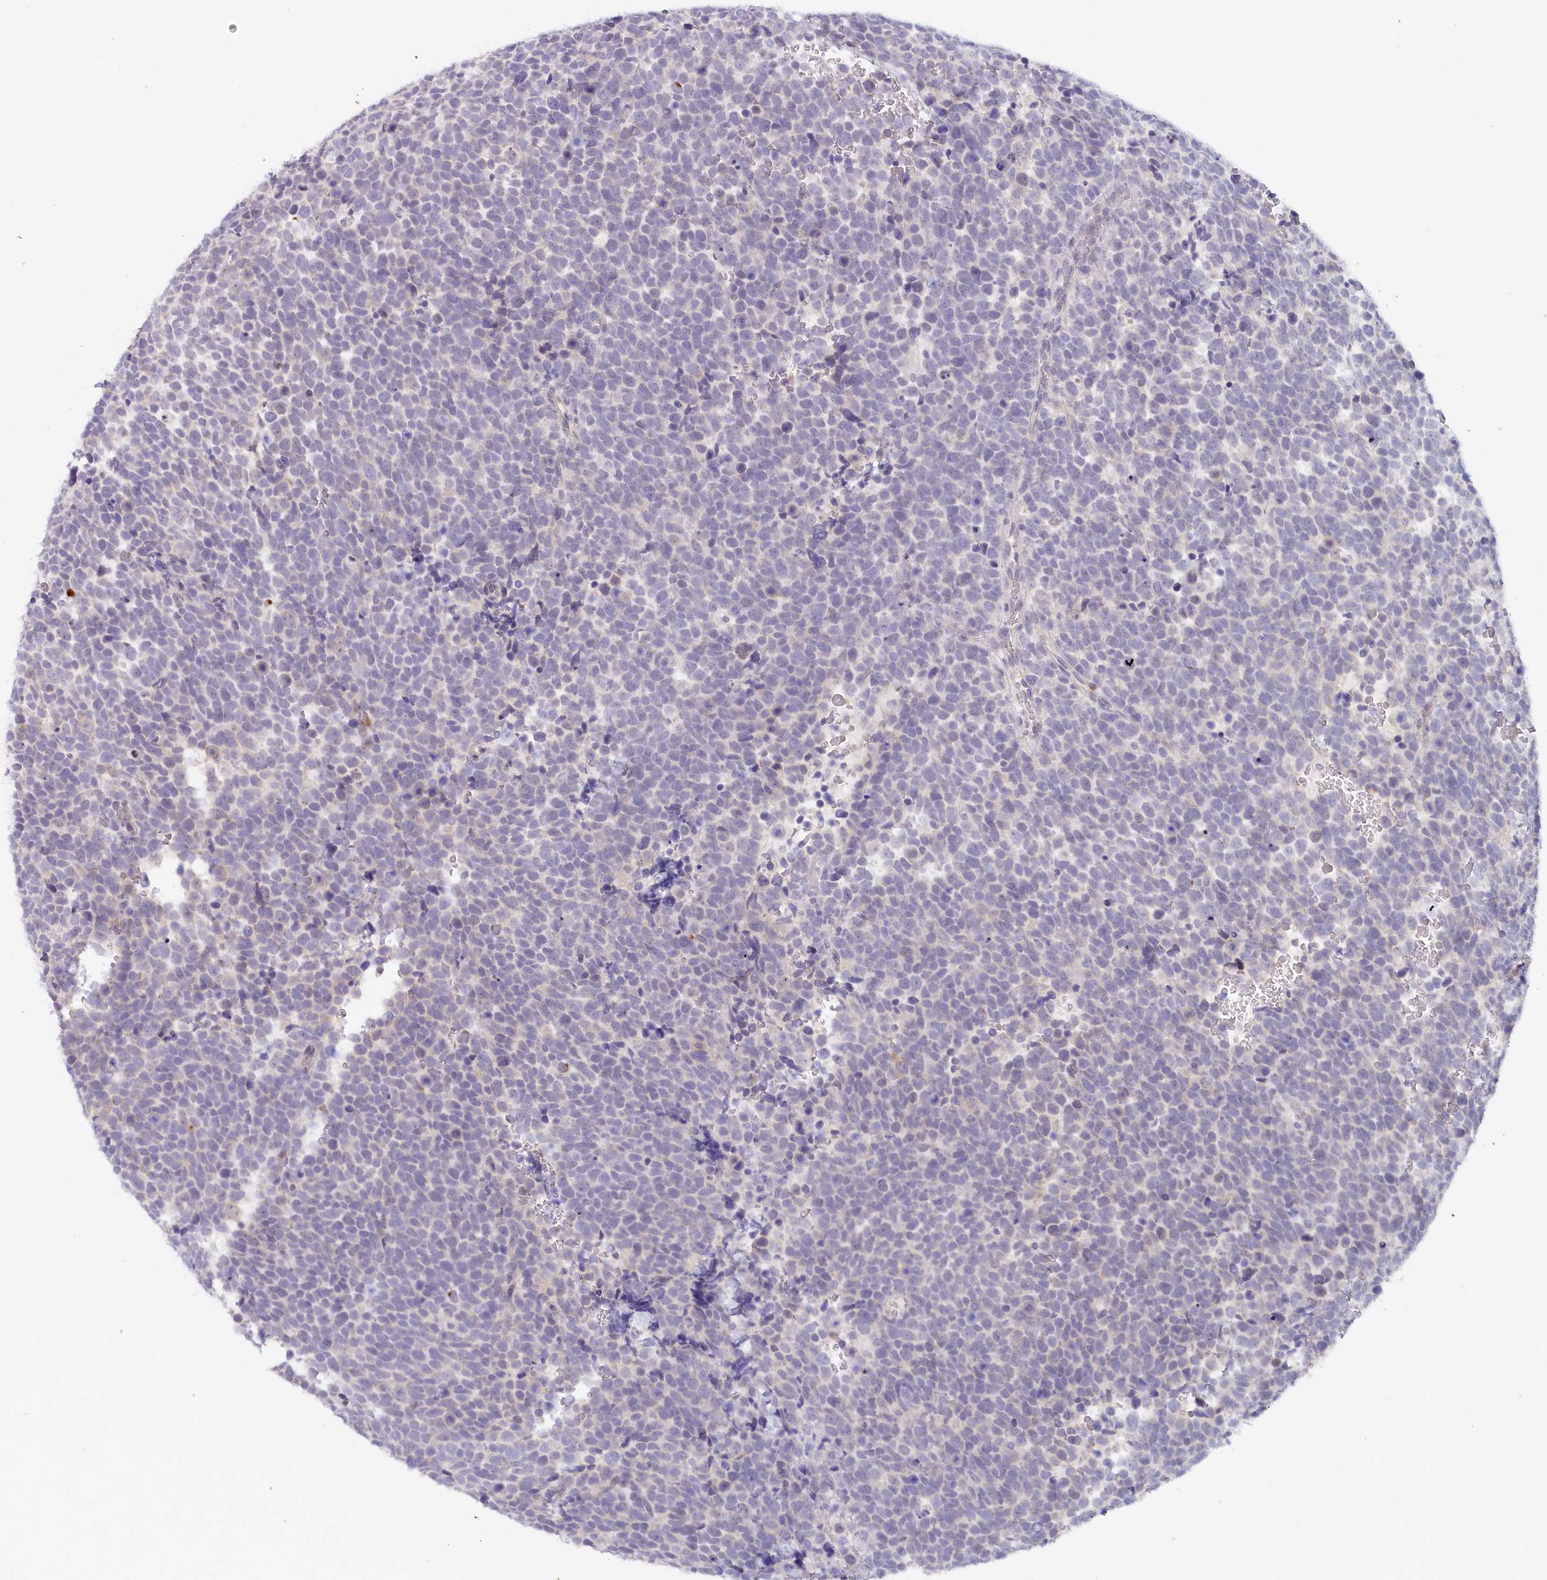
{"staining": {"intensity": "negative", "quantity": "none", "location": "none"}, "tissue": "urothelial cancer", "cell_type": "Tumor cells", "image_type": "cancer", "snomed": [{"axis": "morphology", "description": "Urothelial carcinoma, High grade"}, {"axis": "topography", "description": "Urinary bladder"}], "caption": "Immunohistochemistry (IHC) of human urothelial cancer displays no expression in tumor cells.", "gene": "SNED1", "patient": {"sex": "female", "age": 82}}